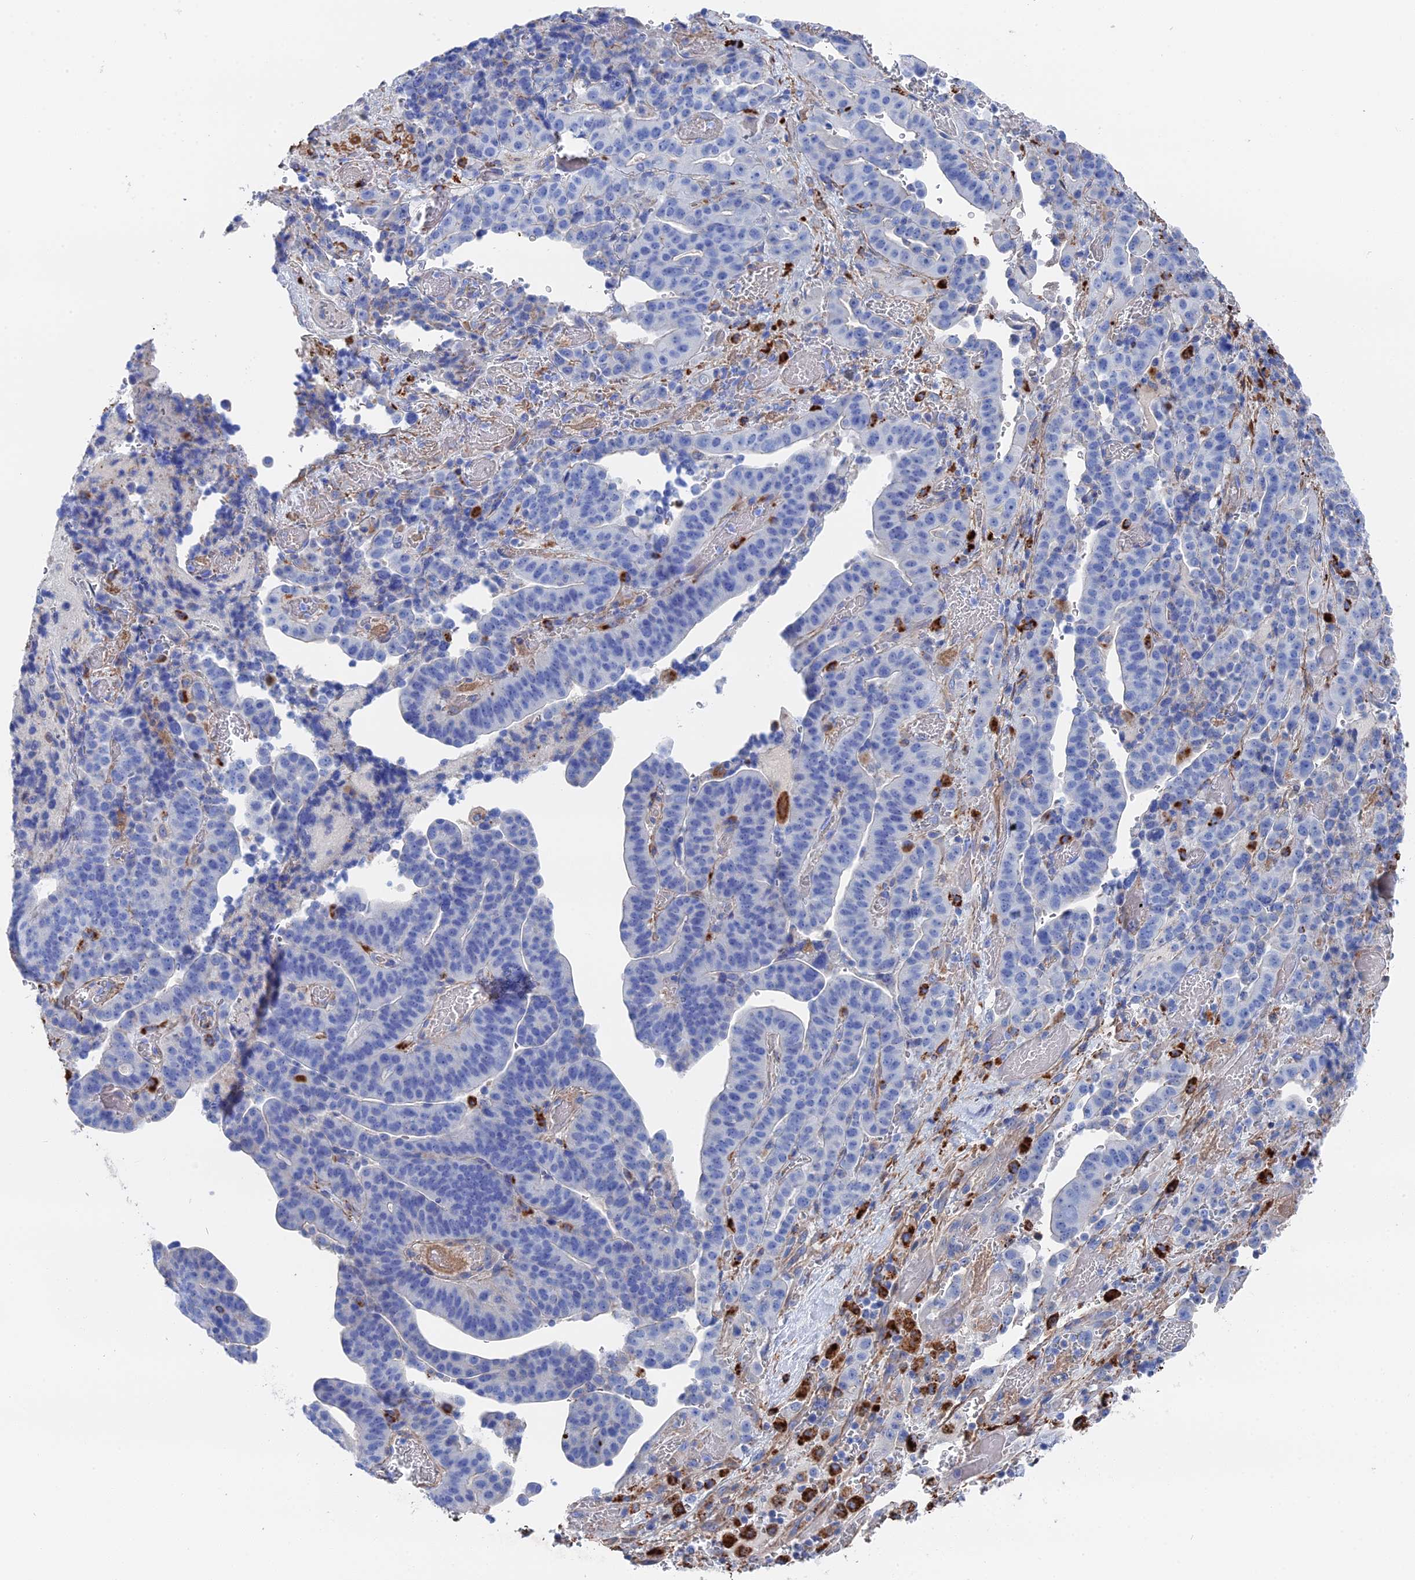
{"staining": {"intensity": "negative", "quantity": "none", "location": "none"}, "tissue": "stomach cancer", "cell_type": "Tumor cells", "image_type": "cancer", "snomed": [{"axis": "morphology", "description": "Adenocarcinoma, NOS"}, {"axis": "topography", "description": "Stomach"}], "caption": "Stomach cancer (adenocarcinoma) stained for a protein using IHC exhibits no staining tumor cells.", "gene": "STRA6", "patient": {"sex": "male", "age": 48}}